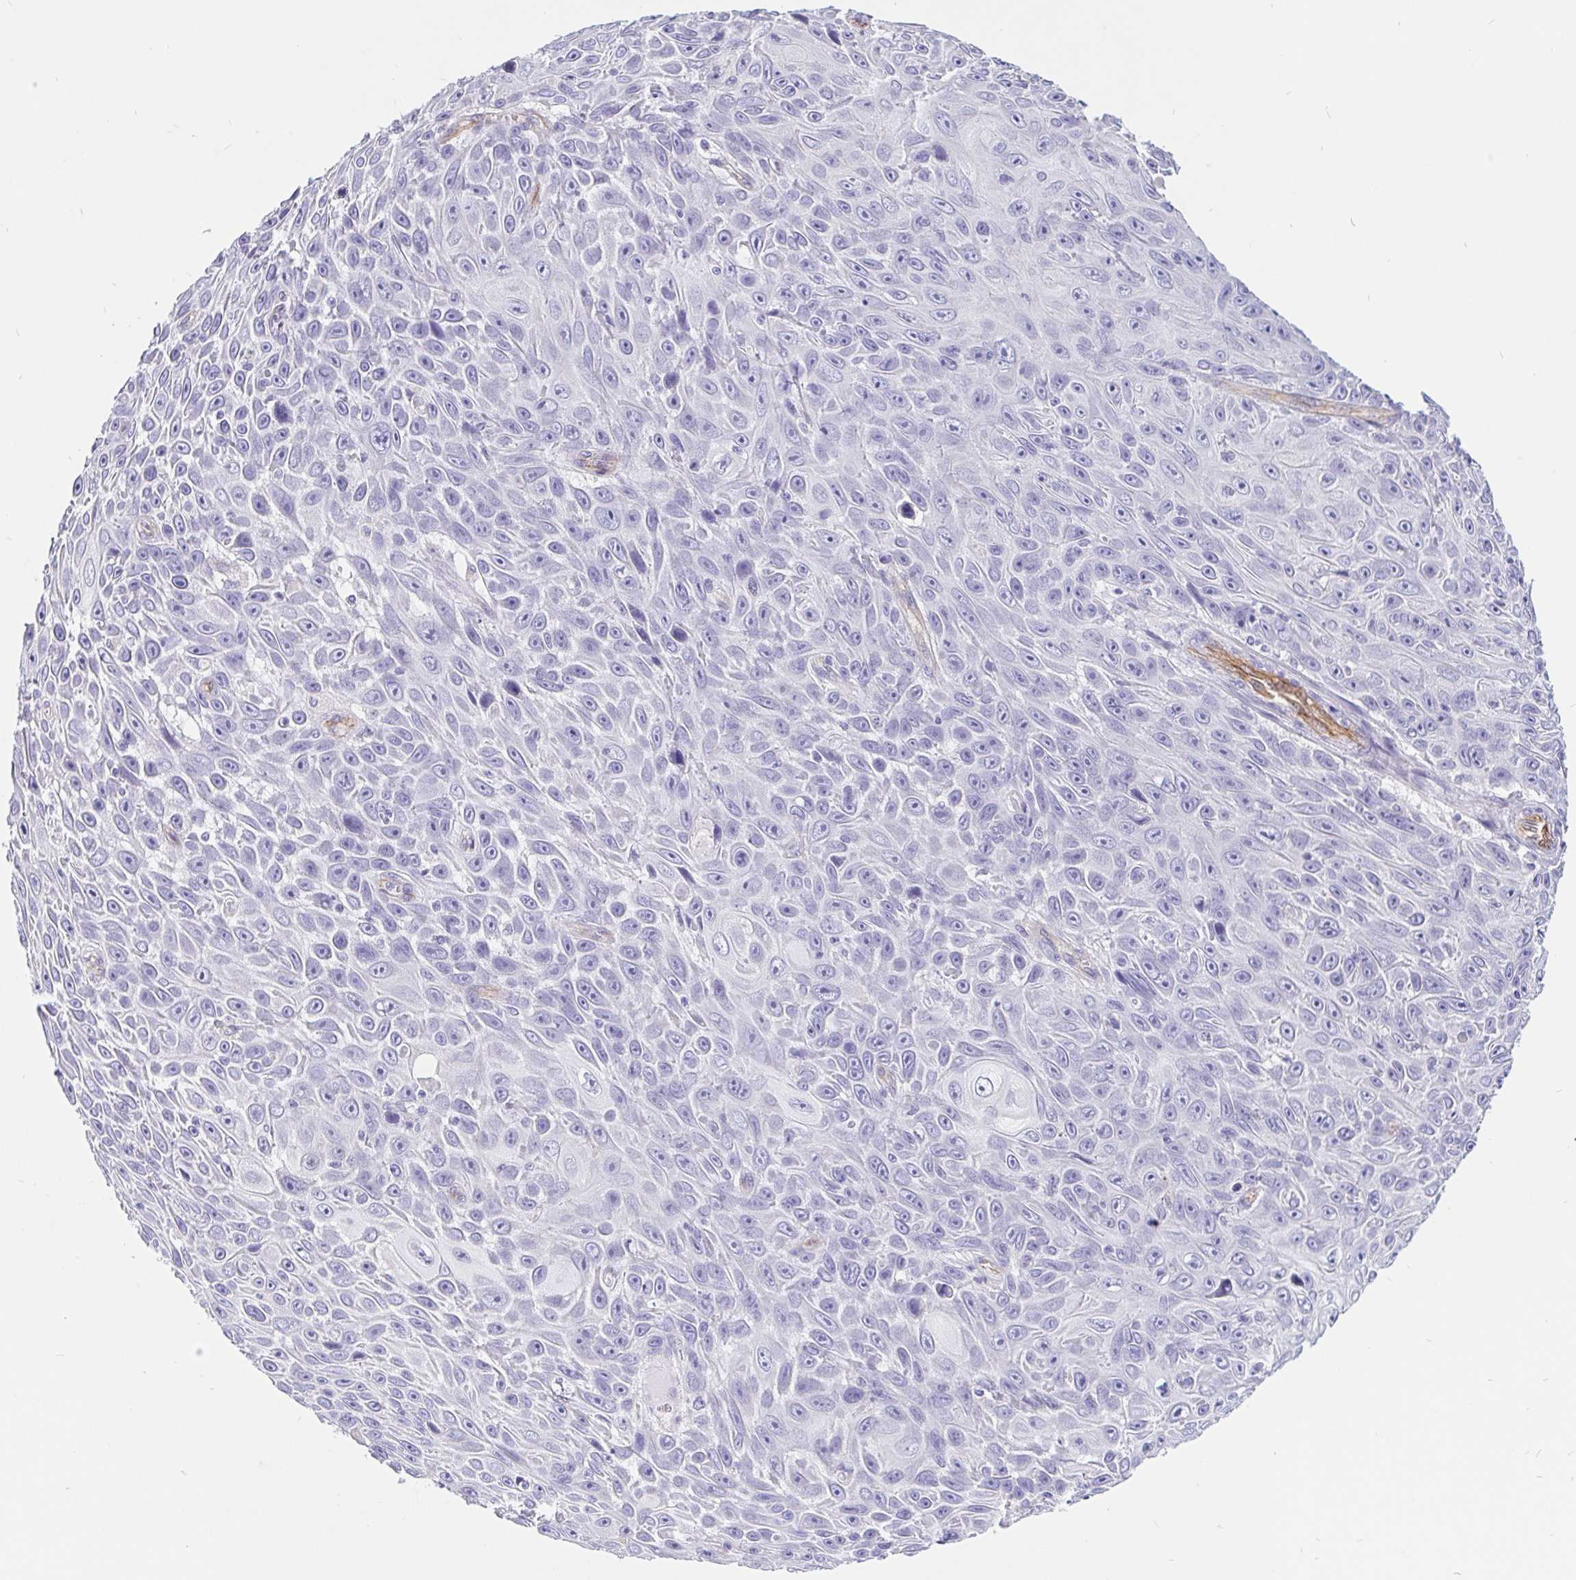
{"staining": {"intensity": "negative", "quantity": "none", "location": "none"}, "tissue": "skin cancer", "cell_type": "Tumor cells", "image_type": "cancer", "snomed": [{"axis": "morphology", "description": "Squamous cell carcinoma, NOS"}, {"axis": "topography", "description": "Skin"}], "caption": "Skin cancer was stained to show a protein in brown. There is no significant positivity in tumor cells.", "gene": "LIMCH1", "patient": {"sex": "male", "age": 82}}